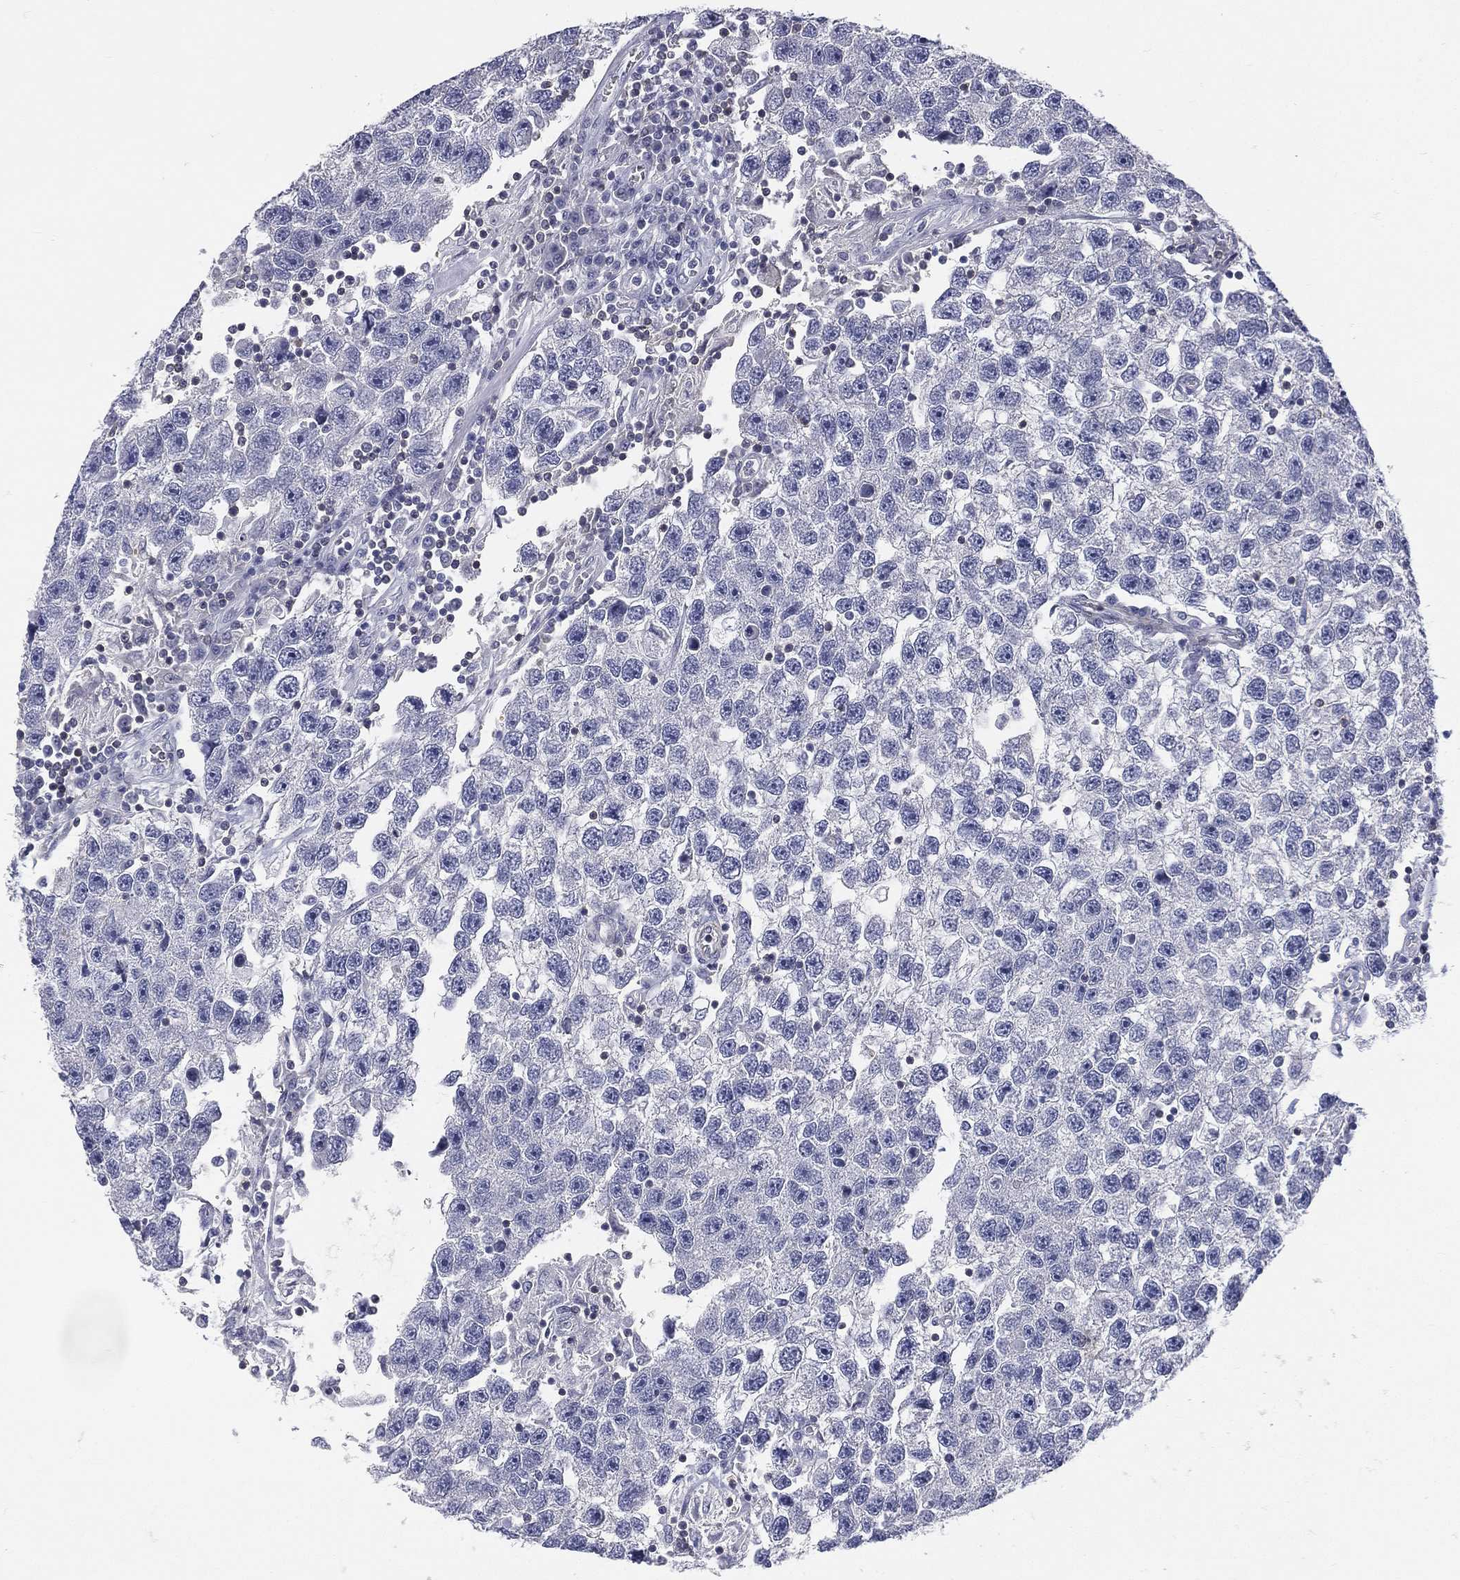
{"staining": {"intensity": "negative", "quantity": "none", "location": "none"}, "tissue": "testis cancer", "cell_type": "Tumor cells", "image_type": "cancer", "snomed": [{"axis": "morphology", "description": "Seminoma, NOS"}, {"axis": "topography", "description": "Testis"}], "caption": "This is a histopathology image of IHC staining of testis seminoma, which shows no positivity in tumor cells.", "gene": "ETNPPL", "patient": {"sex": "male", "age": 26}}